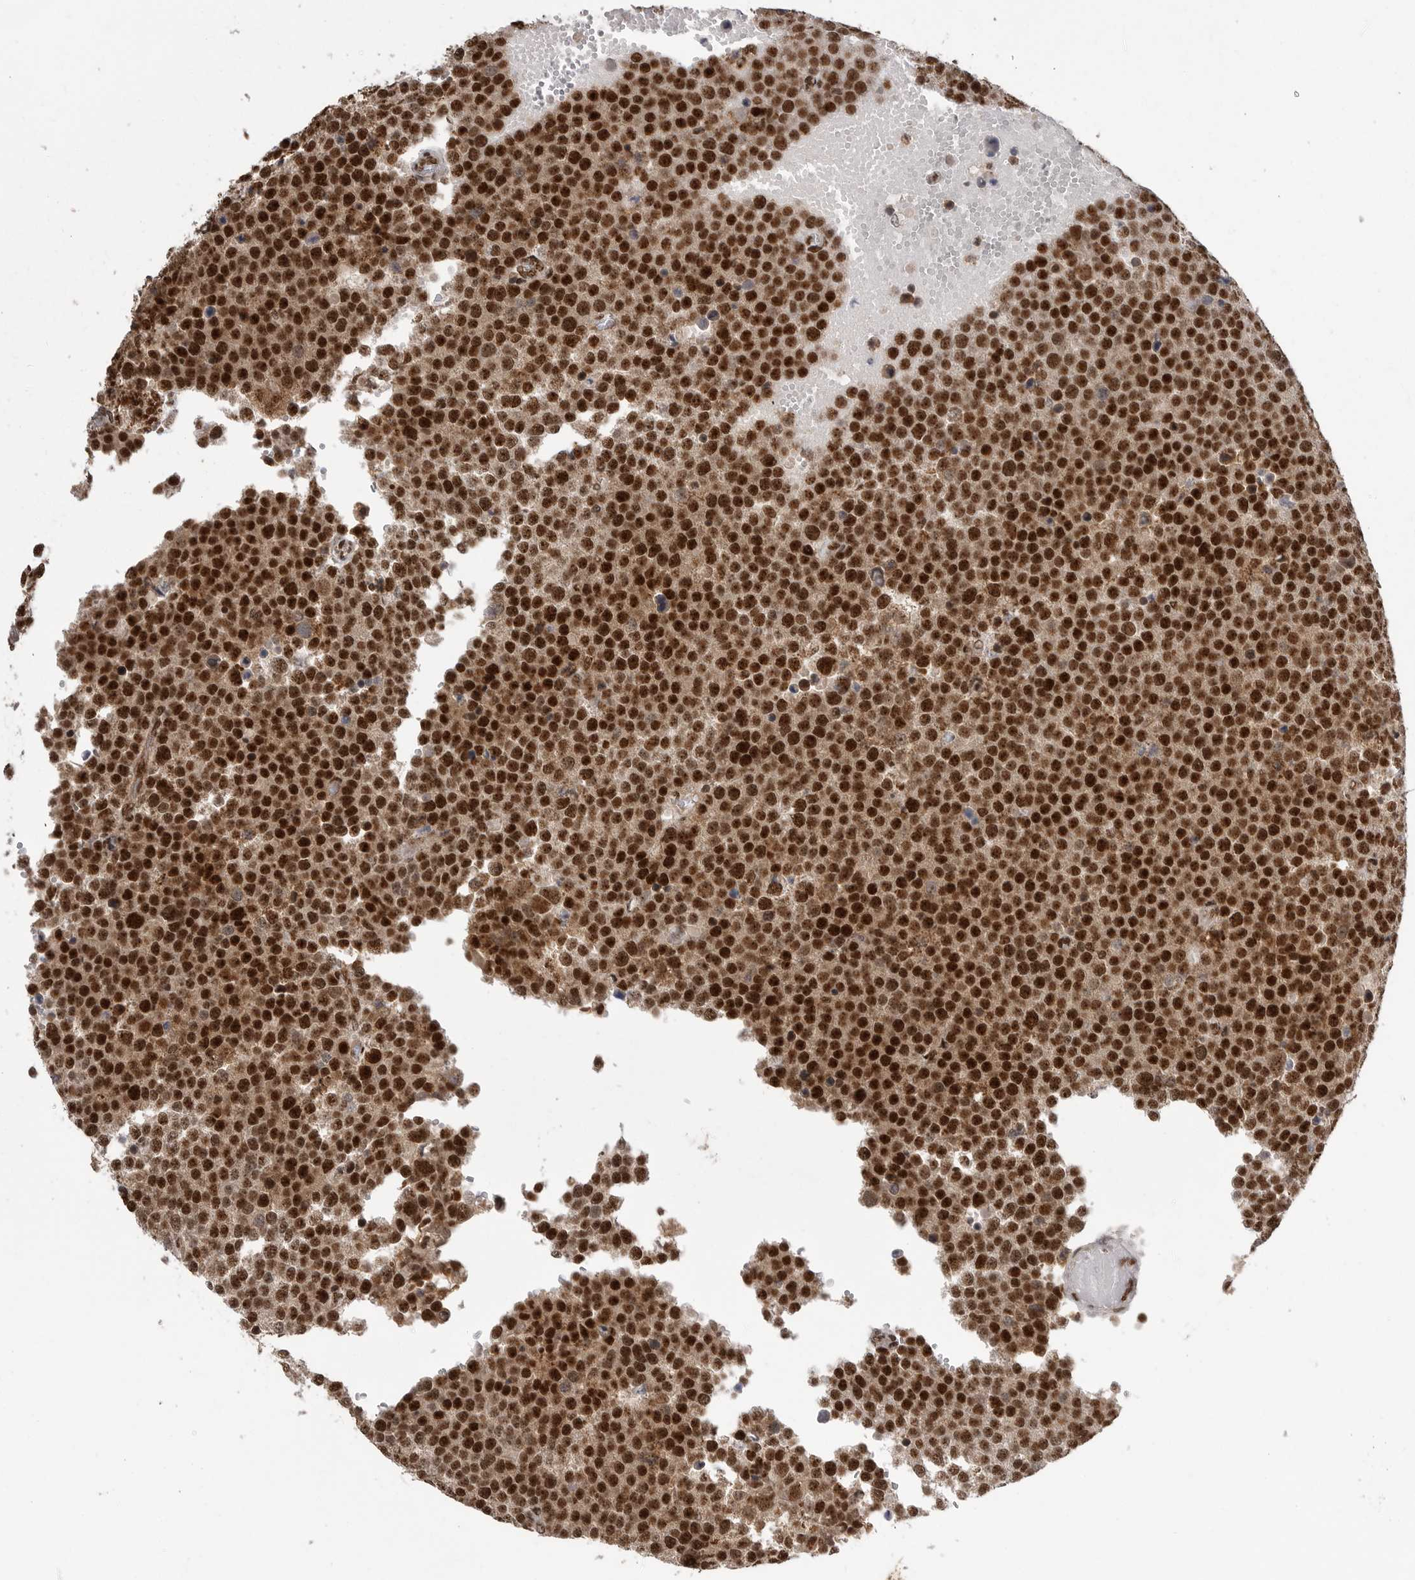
{"staining": {"intensity": "strong", "quantity": ">75%", "location": "nuclear"}, "tissue": "testis cancer", "cell_type": "Tumor cells", "image_type": "cancer", "snomed": [{"axis": "morphology", "description": "Seminoma, NOS"}, {"axis": "topography", "description": "Testis"}], "caption": "Strong nuclear protein positivity is seen in approximately >75% of tumor cells in seminoma (testis).", "gene": "PPP1R8", "patient": {"sex": "male", "age": 71}}